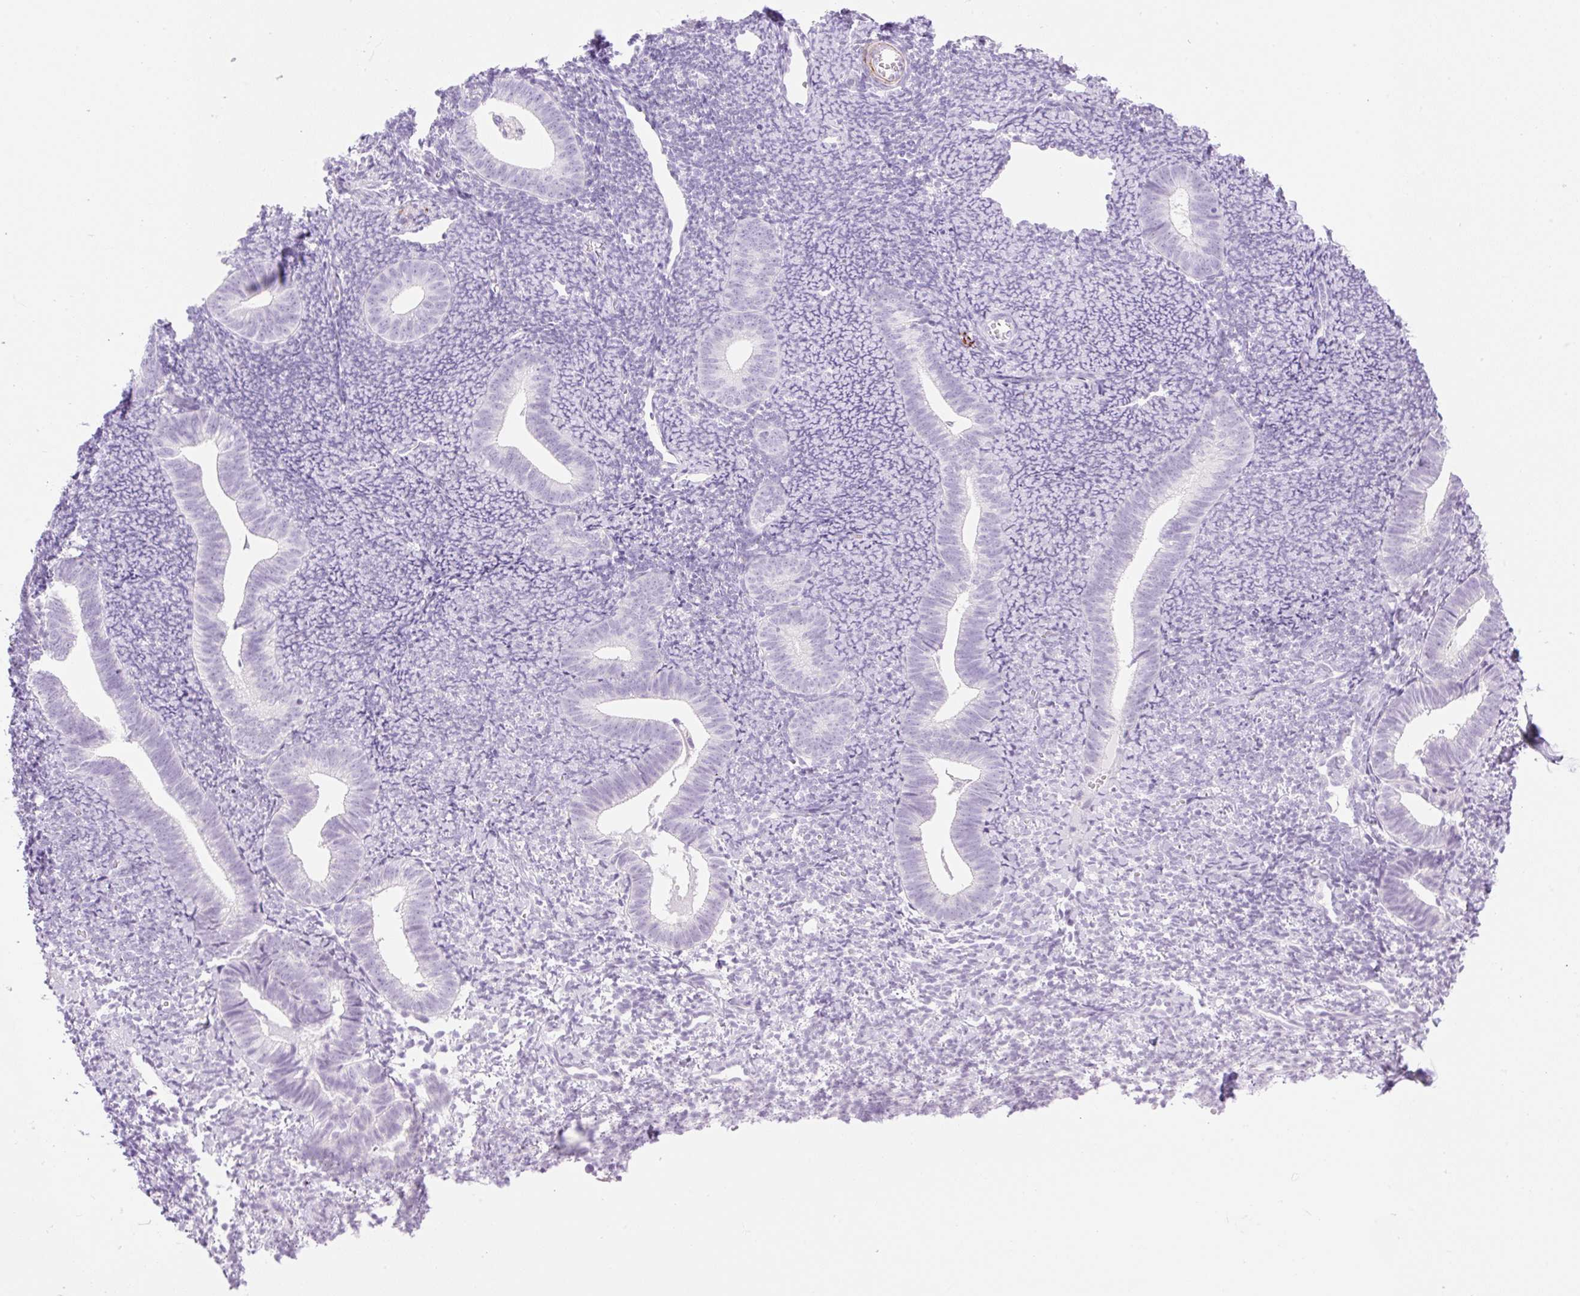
{"staining": {"intensity": "negative", "quantity": "none", "location": "none"}, "tissue": "endometrium", "cell_type": "Cells in endometrial stroma", "image_type": "normal", "snomed": [{"axis": "morphology", "description": "Normal tissue, NOS"}, {"axis": "topography", "description": "Endometrium"}], "caption": "IHC of unremarkable endometrium displays no positivity in cells in endometrial stroma.", "gene": "SP140L", "patient": {"sex": "female", "age": 39}}